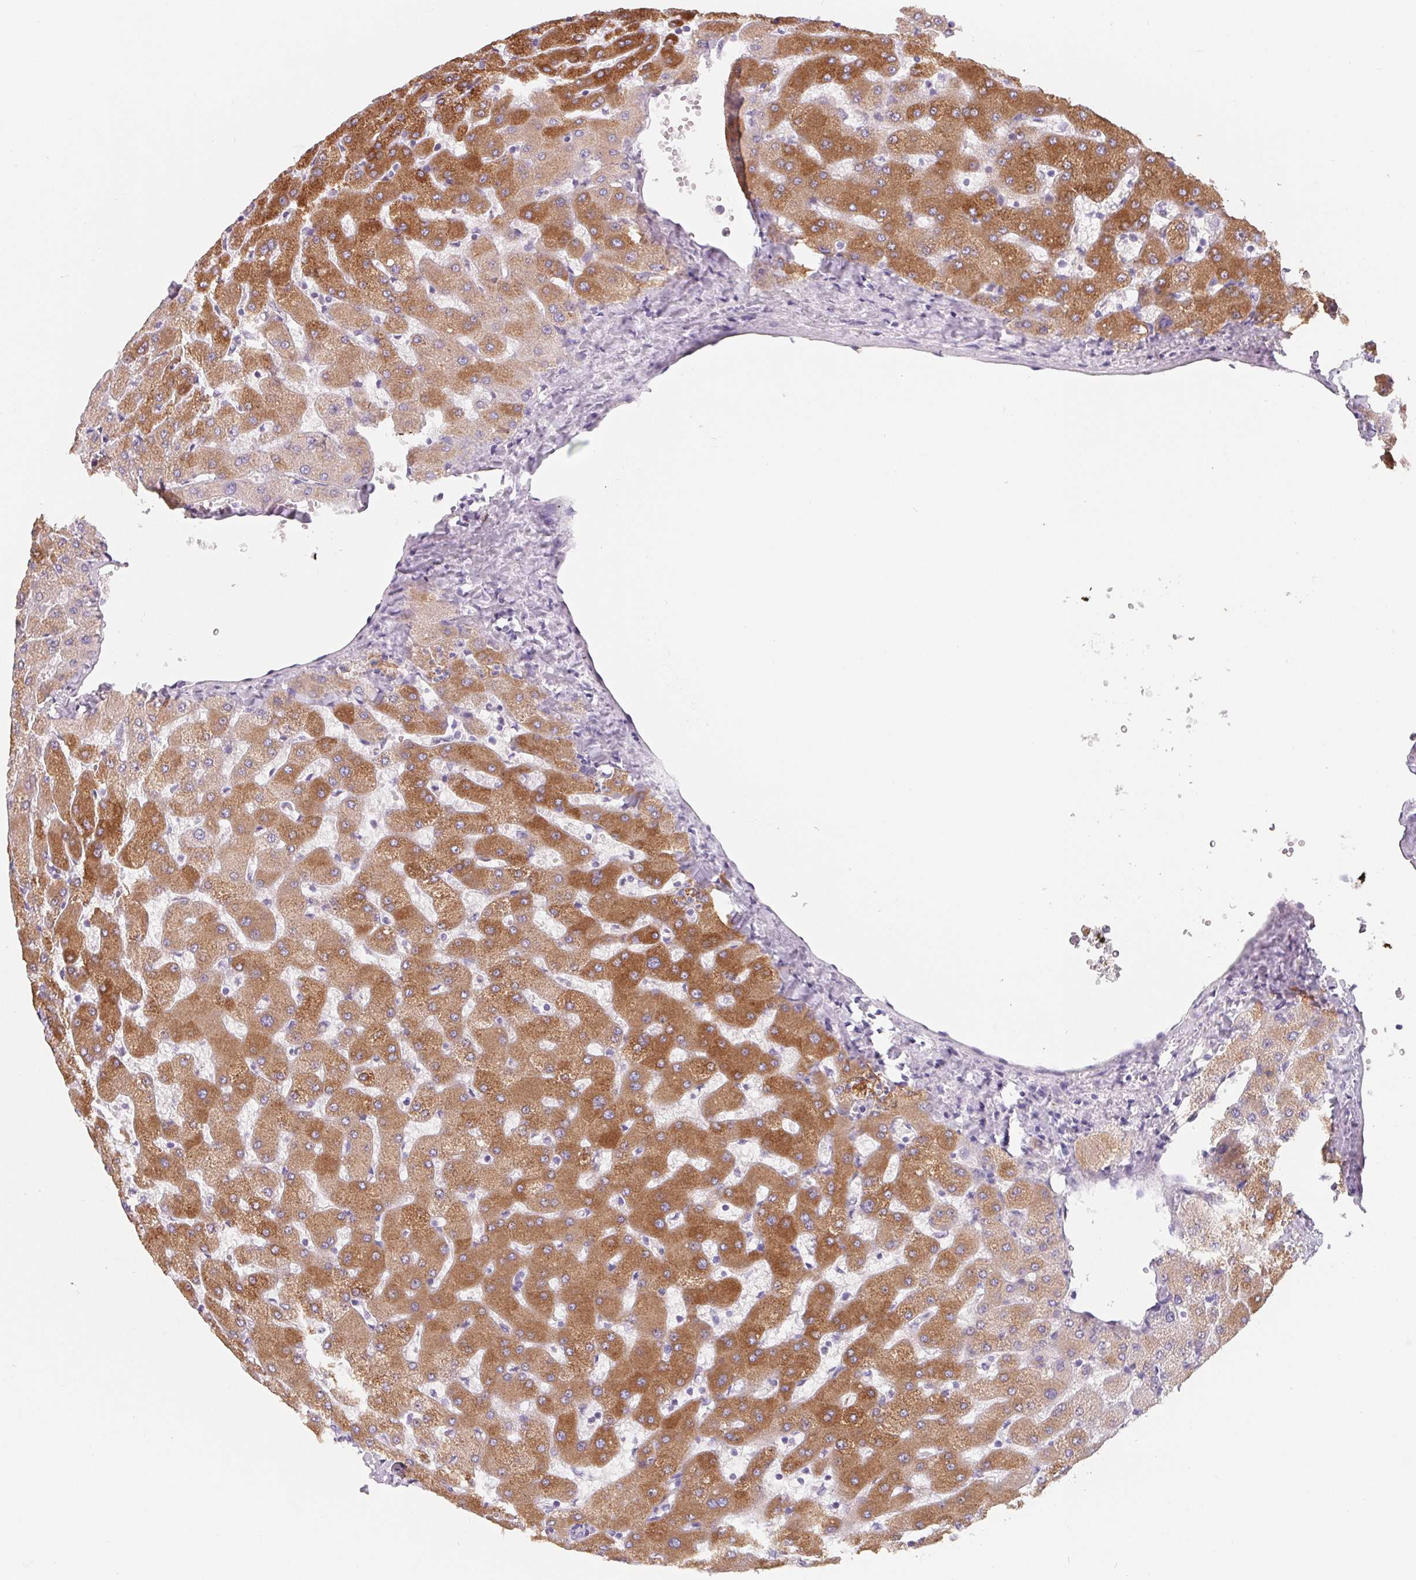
{"staining": {"intensity": "negative", "quantity": "none", "location": "none"}, "tissue": "liver", "cell_type": "Cholangiocytes", "image_type": "normal", "snomed": [{"axis": "morphology", "description": "Normal tissue, NOS"}, {"axis": "topography", "description": "Liver"}], "caption": "Human liver stained for a protein using immunohistochemistry (IHC) demonstrates no positivity in cholangiocytes.", "gene": "LPA", "patient": {"sex": "female", "age": 63}}